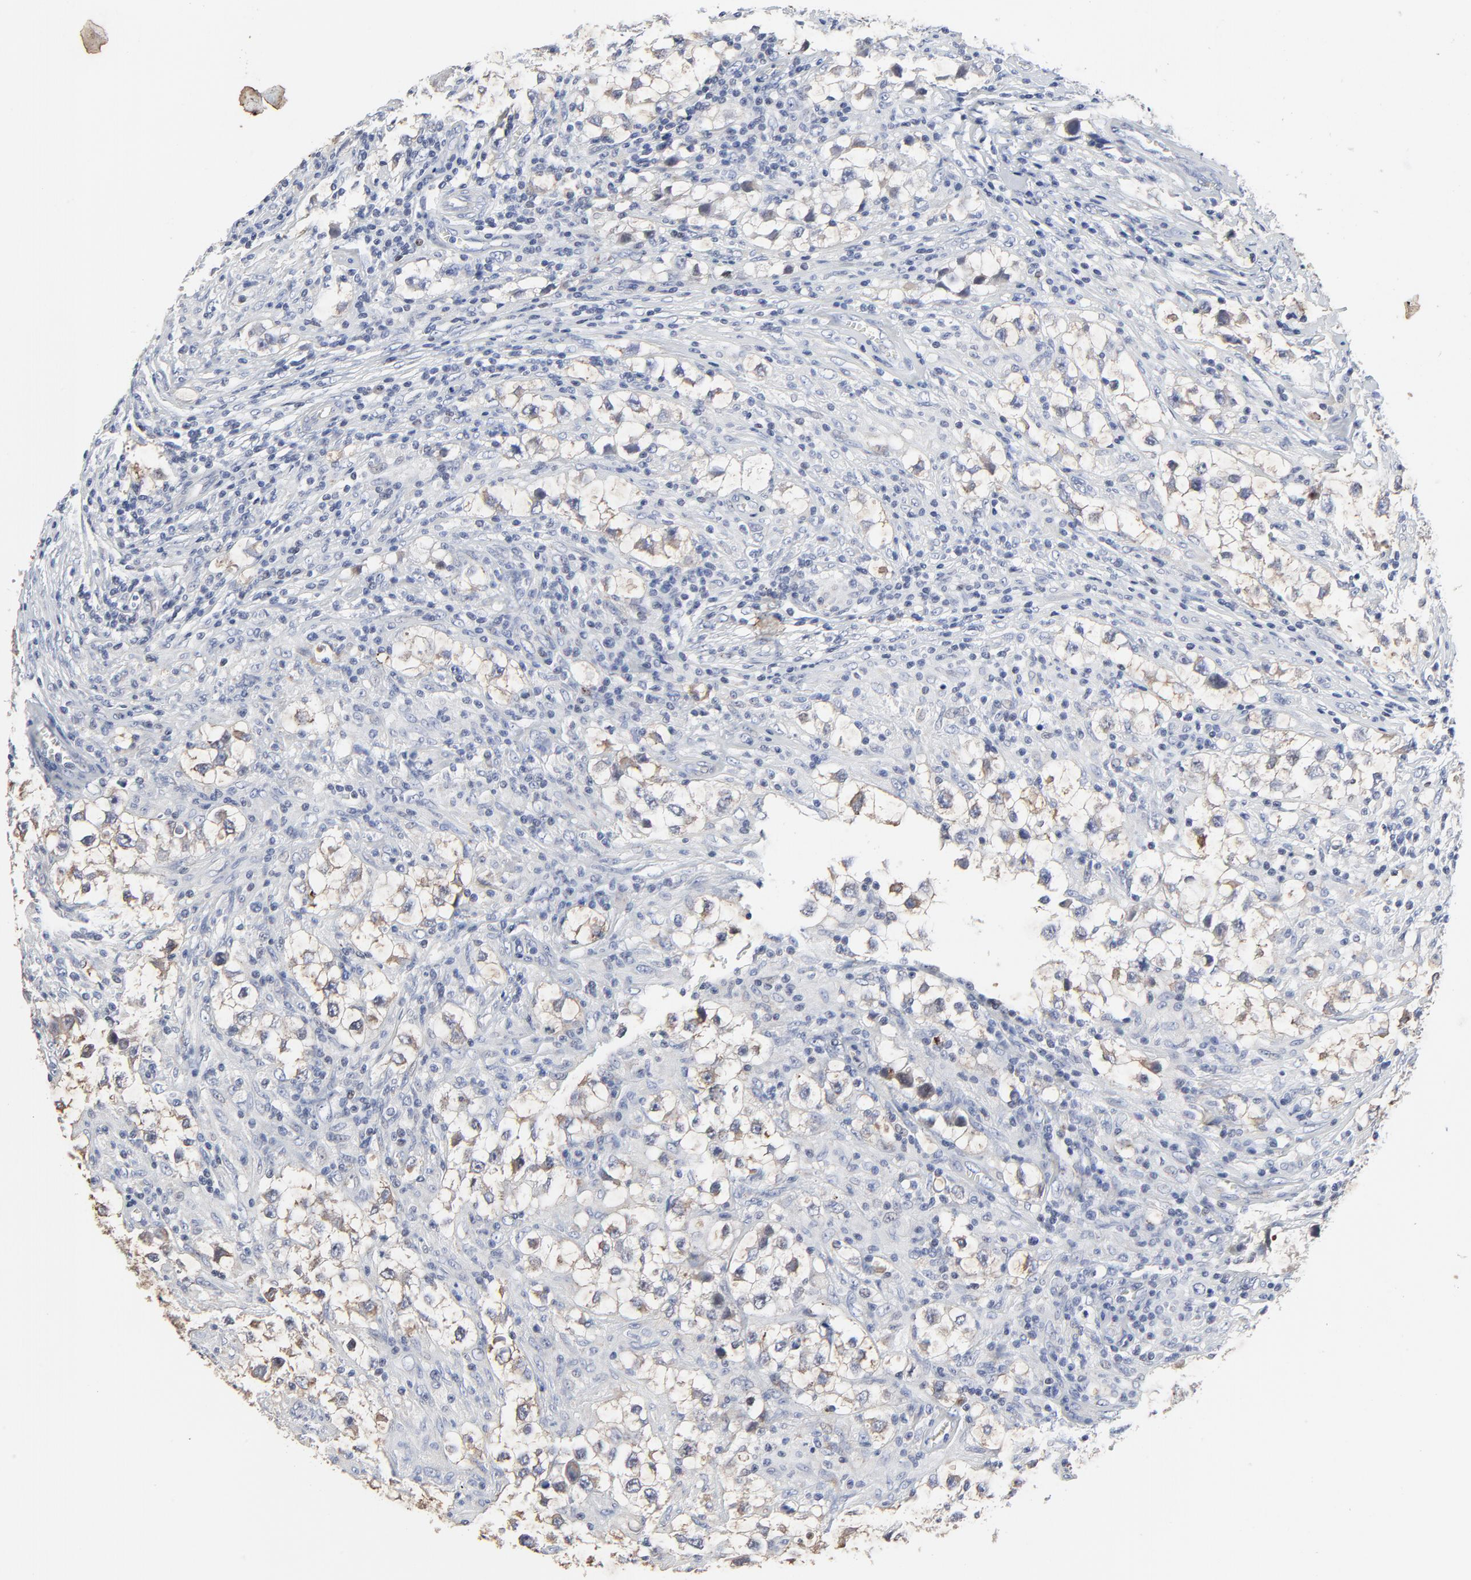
{"staining": {"intensity": "negative", "quantity": "none", "location": "none"}, "tissue": "testis cancer", "cell_type": "Tumor cells", "image_type": "cancer", "snomed": [{"axis": "morphology", "description": "Seminoma, NOS"}, {"axis": "topography", "description": "Testis"}], "caption": "A high-resolution micrograph shows immunohistochemistry (IHC) staining of testis seminoma, which demonstrates no significant positivity in tumor cells.", "gene": "LNX1", "patient": {"sex": "male", "age": 32}}